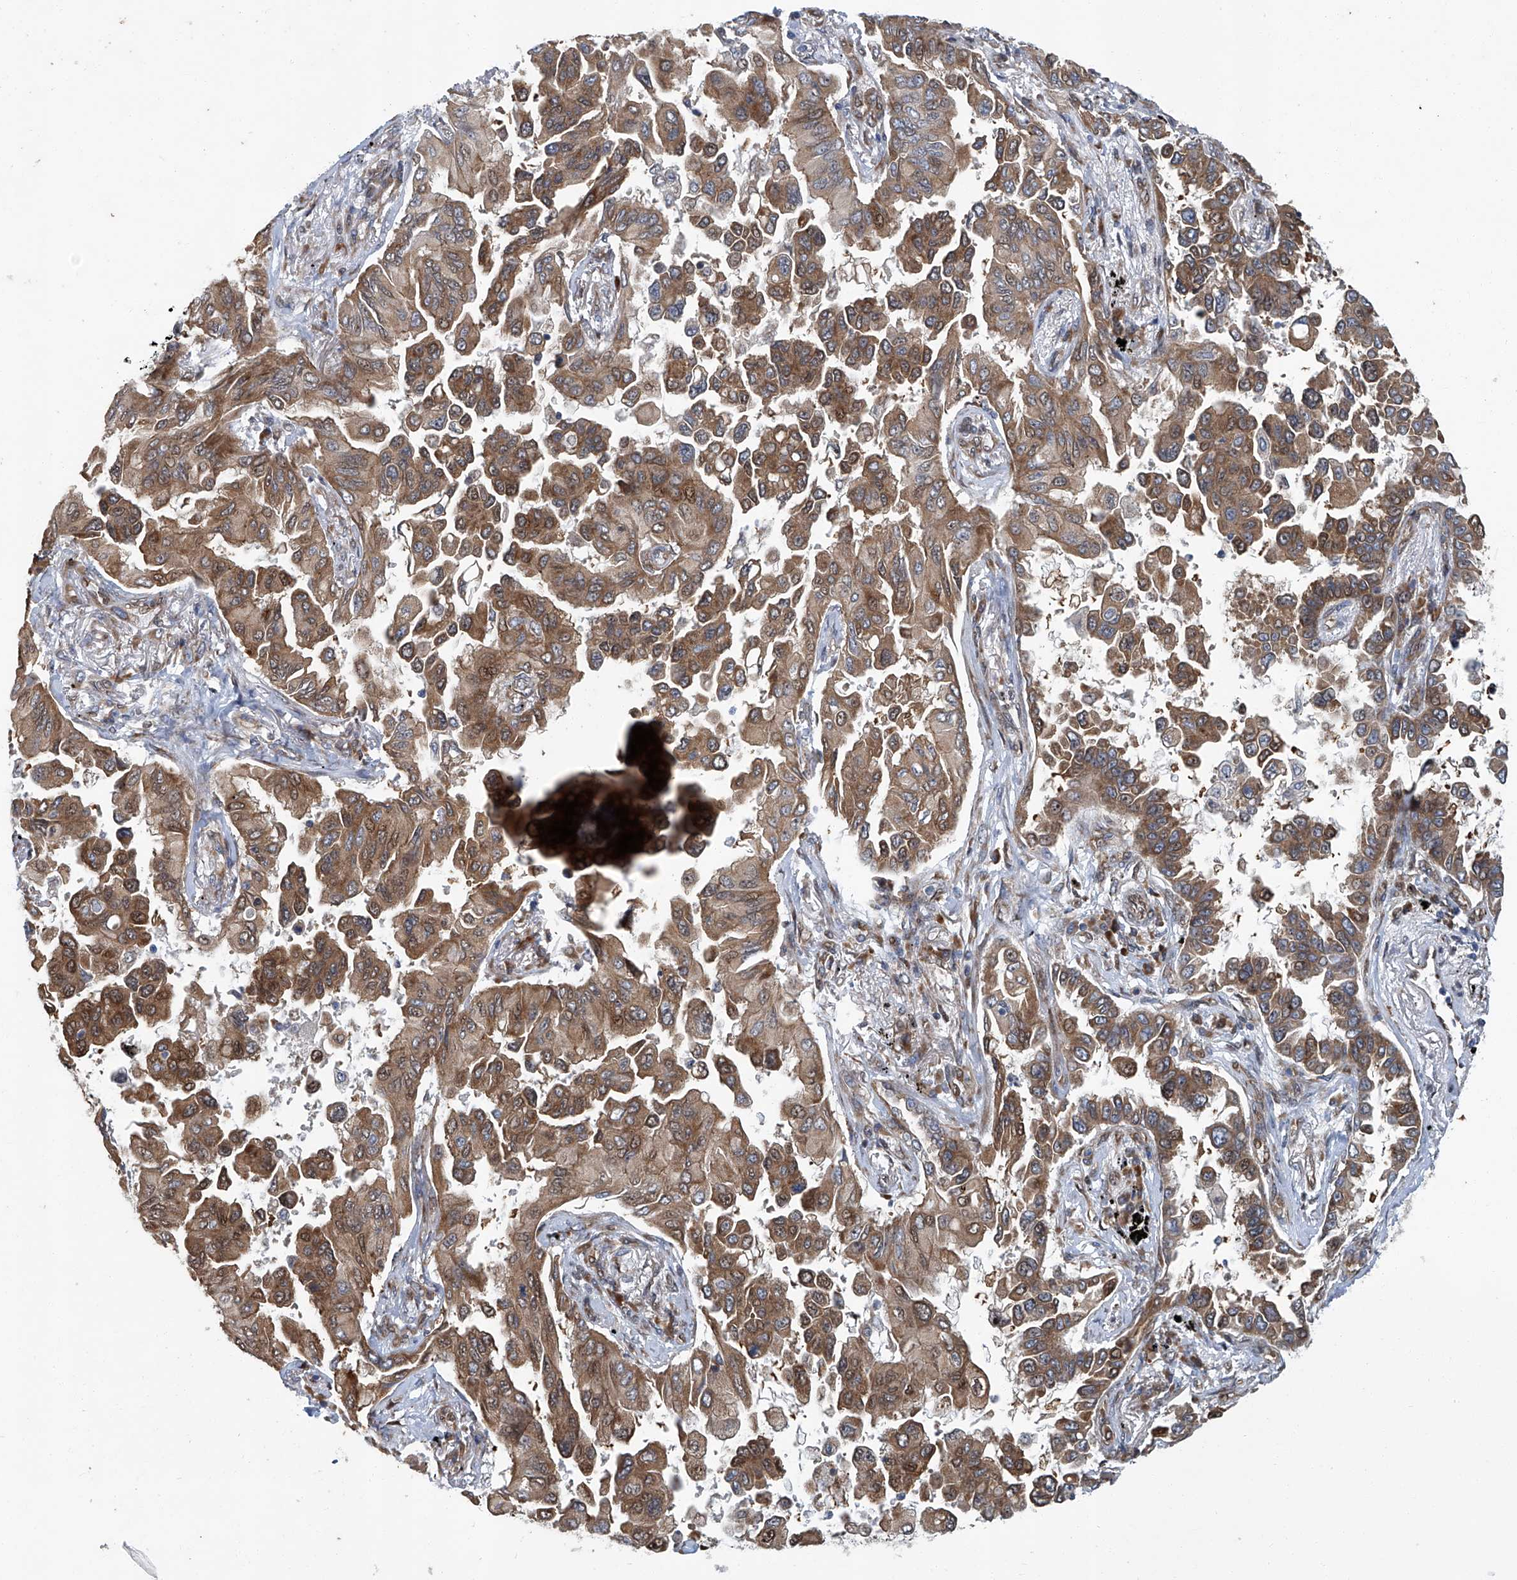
{"staining": {"intensity": "moderate", "quantity": ">75%", "location": "cytoplasmic/membranous,nuclear"}, "tissue": "lung cancer", "cell_type": "Tumor cells", "image_type": "cancer", "snomed": [{"axis": "morphology", "description": "Adenocarcinoma, NOS"}, {"axis": "topography", "description": "Lung"}], "caption": "Brown immunohistochemical staining in human lung adenocarcinoma shows moderate cytoplasmic/membranous and nuclear positivity in about >75% of tumor cells.", "gene": "GPR132", "patient": {"sex": "female", "age": 67}}